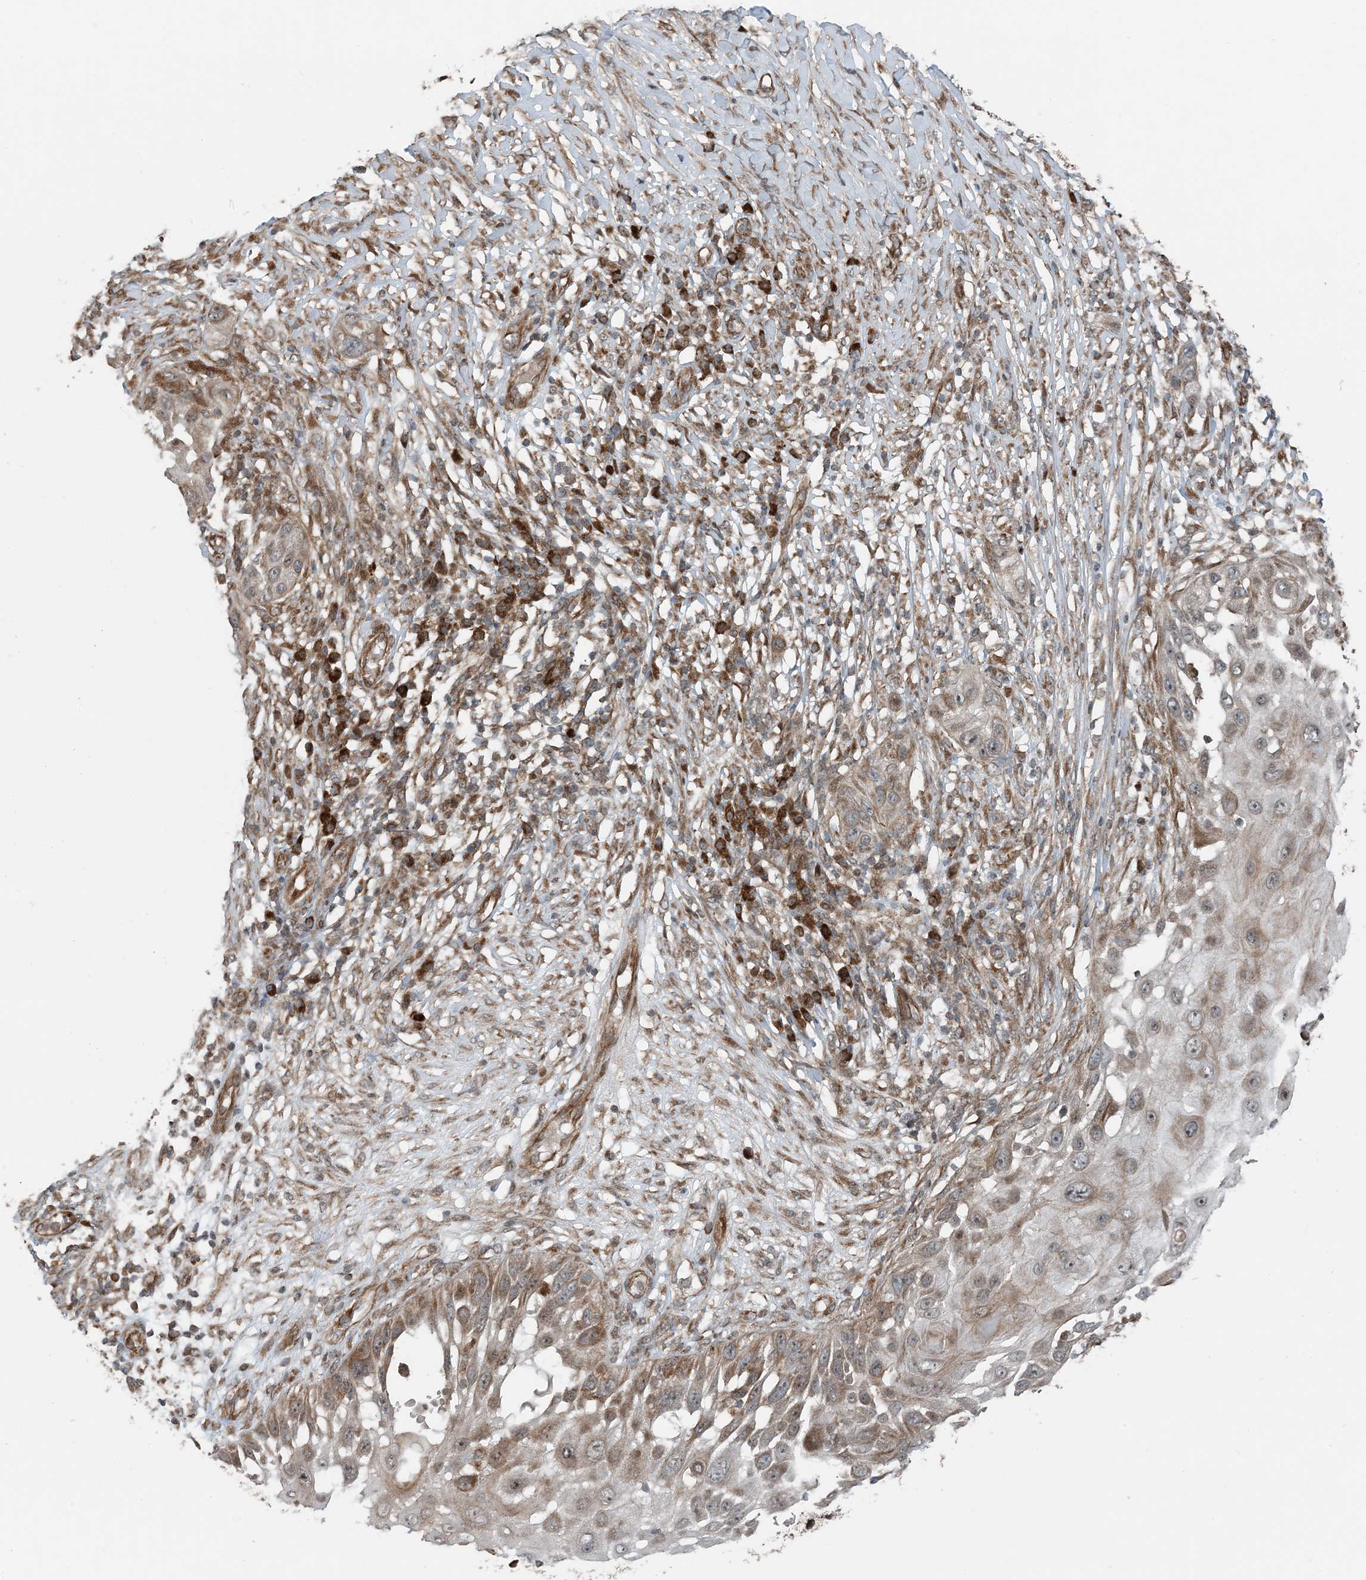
{"staining": {"intensity": "weak", "quantity": "25%-75%", "location": "cytoplasmic/membranous"}, "tissue": "skin cancer", "cell_type": "Tumor cells", "image_type": "cancer", "snomed": [{"axis": "morphology", "description": "Squamous cell carcinoma, NOS"}, {"axis": "topography", "description": "Skin"}], "caption": "Immunohistochemistry (DAB) staining of skin cancer reveals weak cytoplasmic/membranous protein expression in approximately 25%-75% of tumor cells. The staining is performed using DAB (3,3'-diaminobenzidine) brown chromogen to label protein expression. The nuclei are counter-stained blue using hematoxylin.", "gene": "EDEM2", "patient": {"sex": "female", "age": 44}}